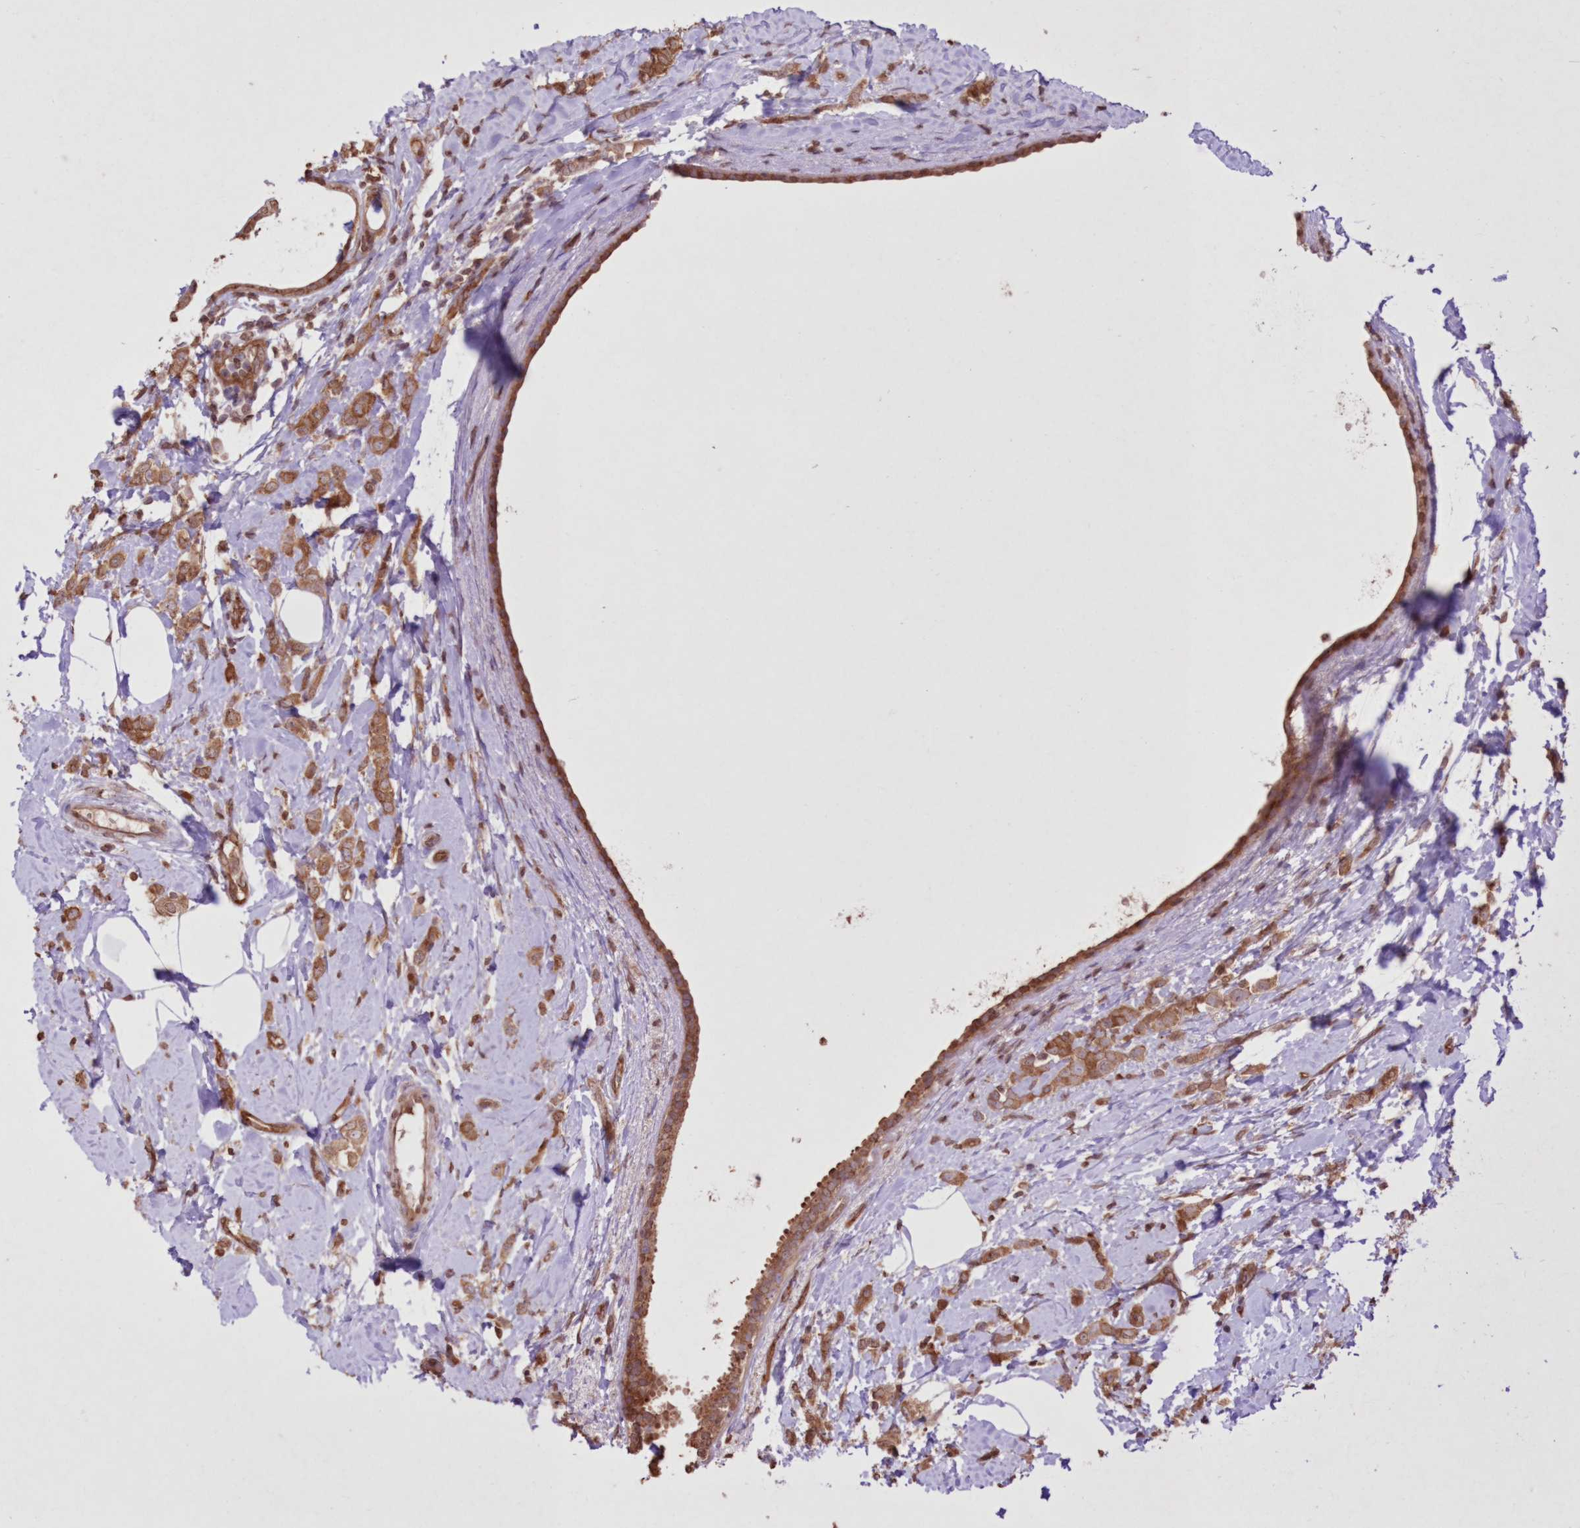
{"staining": {"intensity": "moderate", "quantity": ">75%", "location": "cytoplasmic/membranous"}, "tissue": "breast cancer", "cell_type": "Tumor cells", "image_type": "cancer", "snomed": [{"axis": "morphology", "description": "Lobular carcinoma"}, {"axis": "topography", "description": "Breast"}], "caption": "Human lobular carcinoma (breast) stained for a protein (brown) reveals moderate cytoplasmic/membranous positive positivity in approximately >75% of tumor cells.", "gene": "FCHO2", "patient": {"sex": "female", "age": 47}}